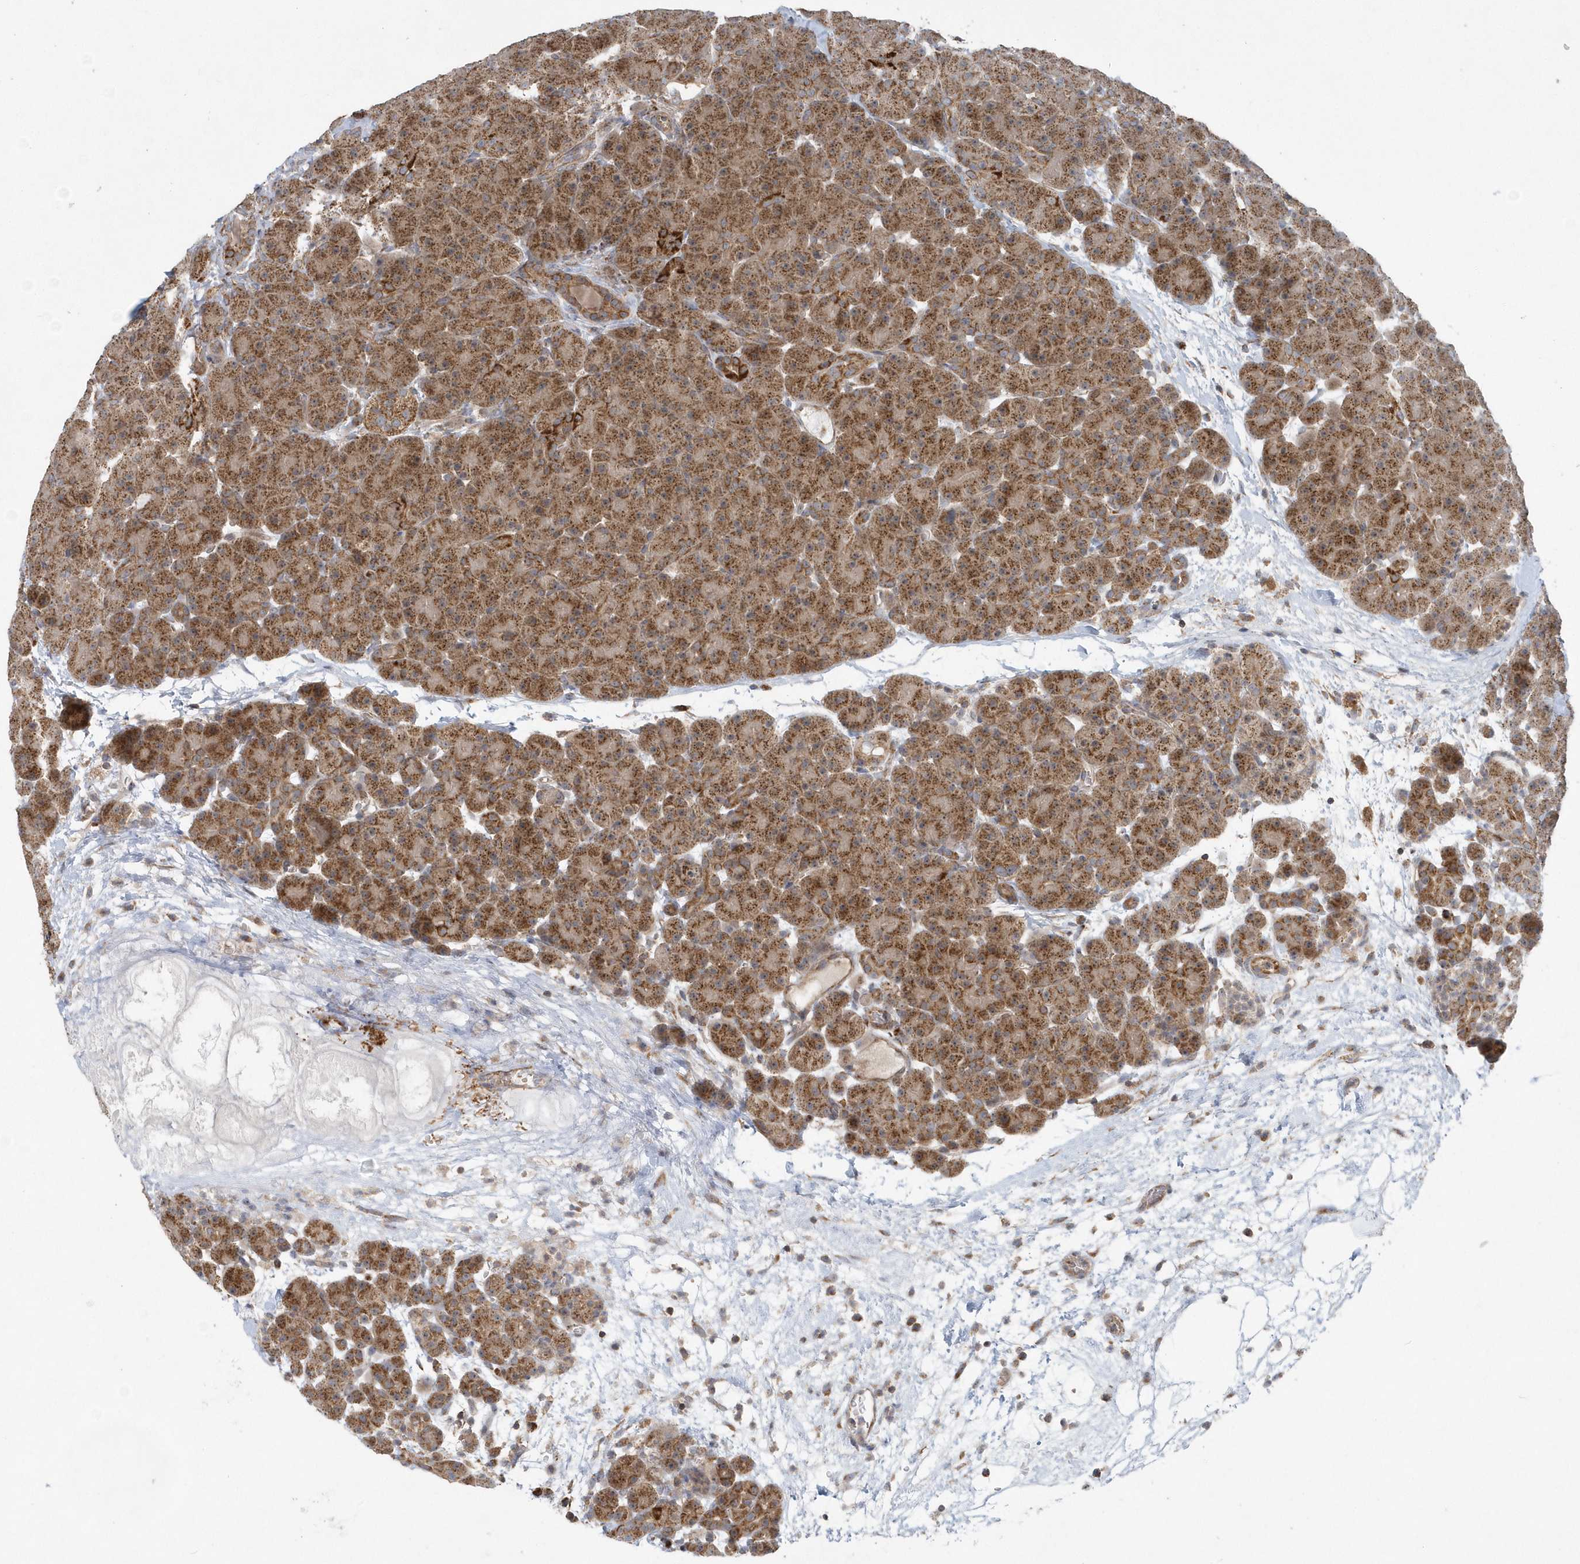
{"staining": {"intensity": "moderate", "quantity": ">75%", "location": "cytoplasmic/membranous"}, "tissue": "pancreas", "cell_type": "Exocrine glandular cells", "image_type": "normal", "snomed": [{"axis": "morphology", "description": "Normal tissue, NOS"}, {"axis": "topography", "description": "Pancreas"}], "caption": "Immunohistochemical staining of benign human pancreas exhibits >75% levels of moderate cytoplasmic/membranous protein staining in approximately >75% of exocrine glandular cells.", "gene": "PPP1R7", "patient": {"sex": "male", "age": 66}}